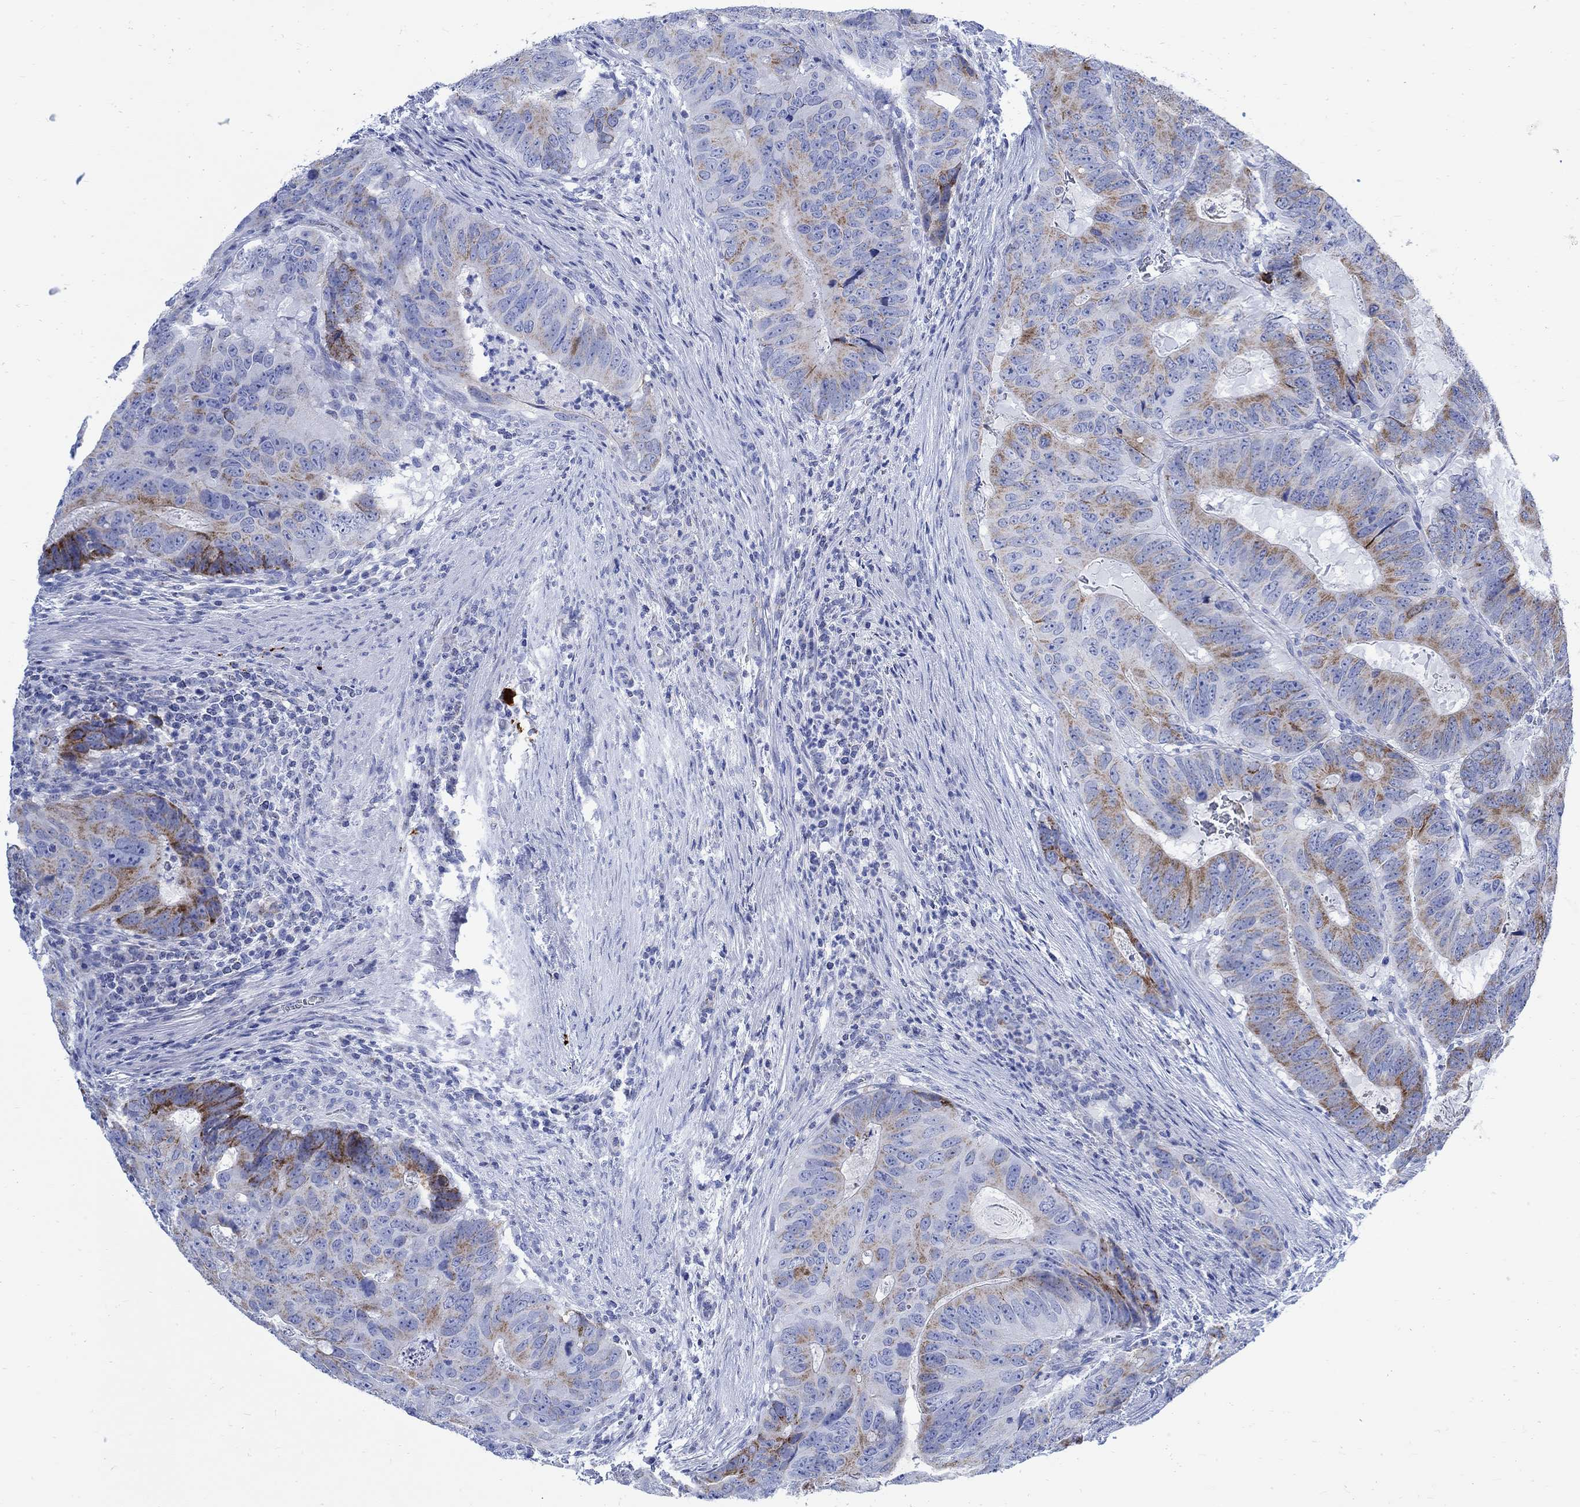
{"staining": {"intensity": "strong", "quantity": "<25%", "location": "cytoplasmic/membranous"}, "tissue": "colorectal cancer", "cell_type": "Tumor cells", "image_type": "cancer", "snomed": [{"axis": "morphology", "description": "Adenocarcinoma, NOS"}, {"axis": "topography", "description": "Colon"}], "caption": "Protein positivity by immunohistochemistry reveals strong cytoplasmic/membranous expression in about <25% of tumor cells in colorectal adenocarcinoma. Using DAB (brown) and hematoxylin (blue) stains, captured at high magnification using brightfield microscopy.", "gene": "CPLX2", "patient": {"sex": "male", "age": 79}}